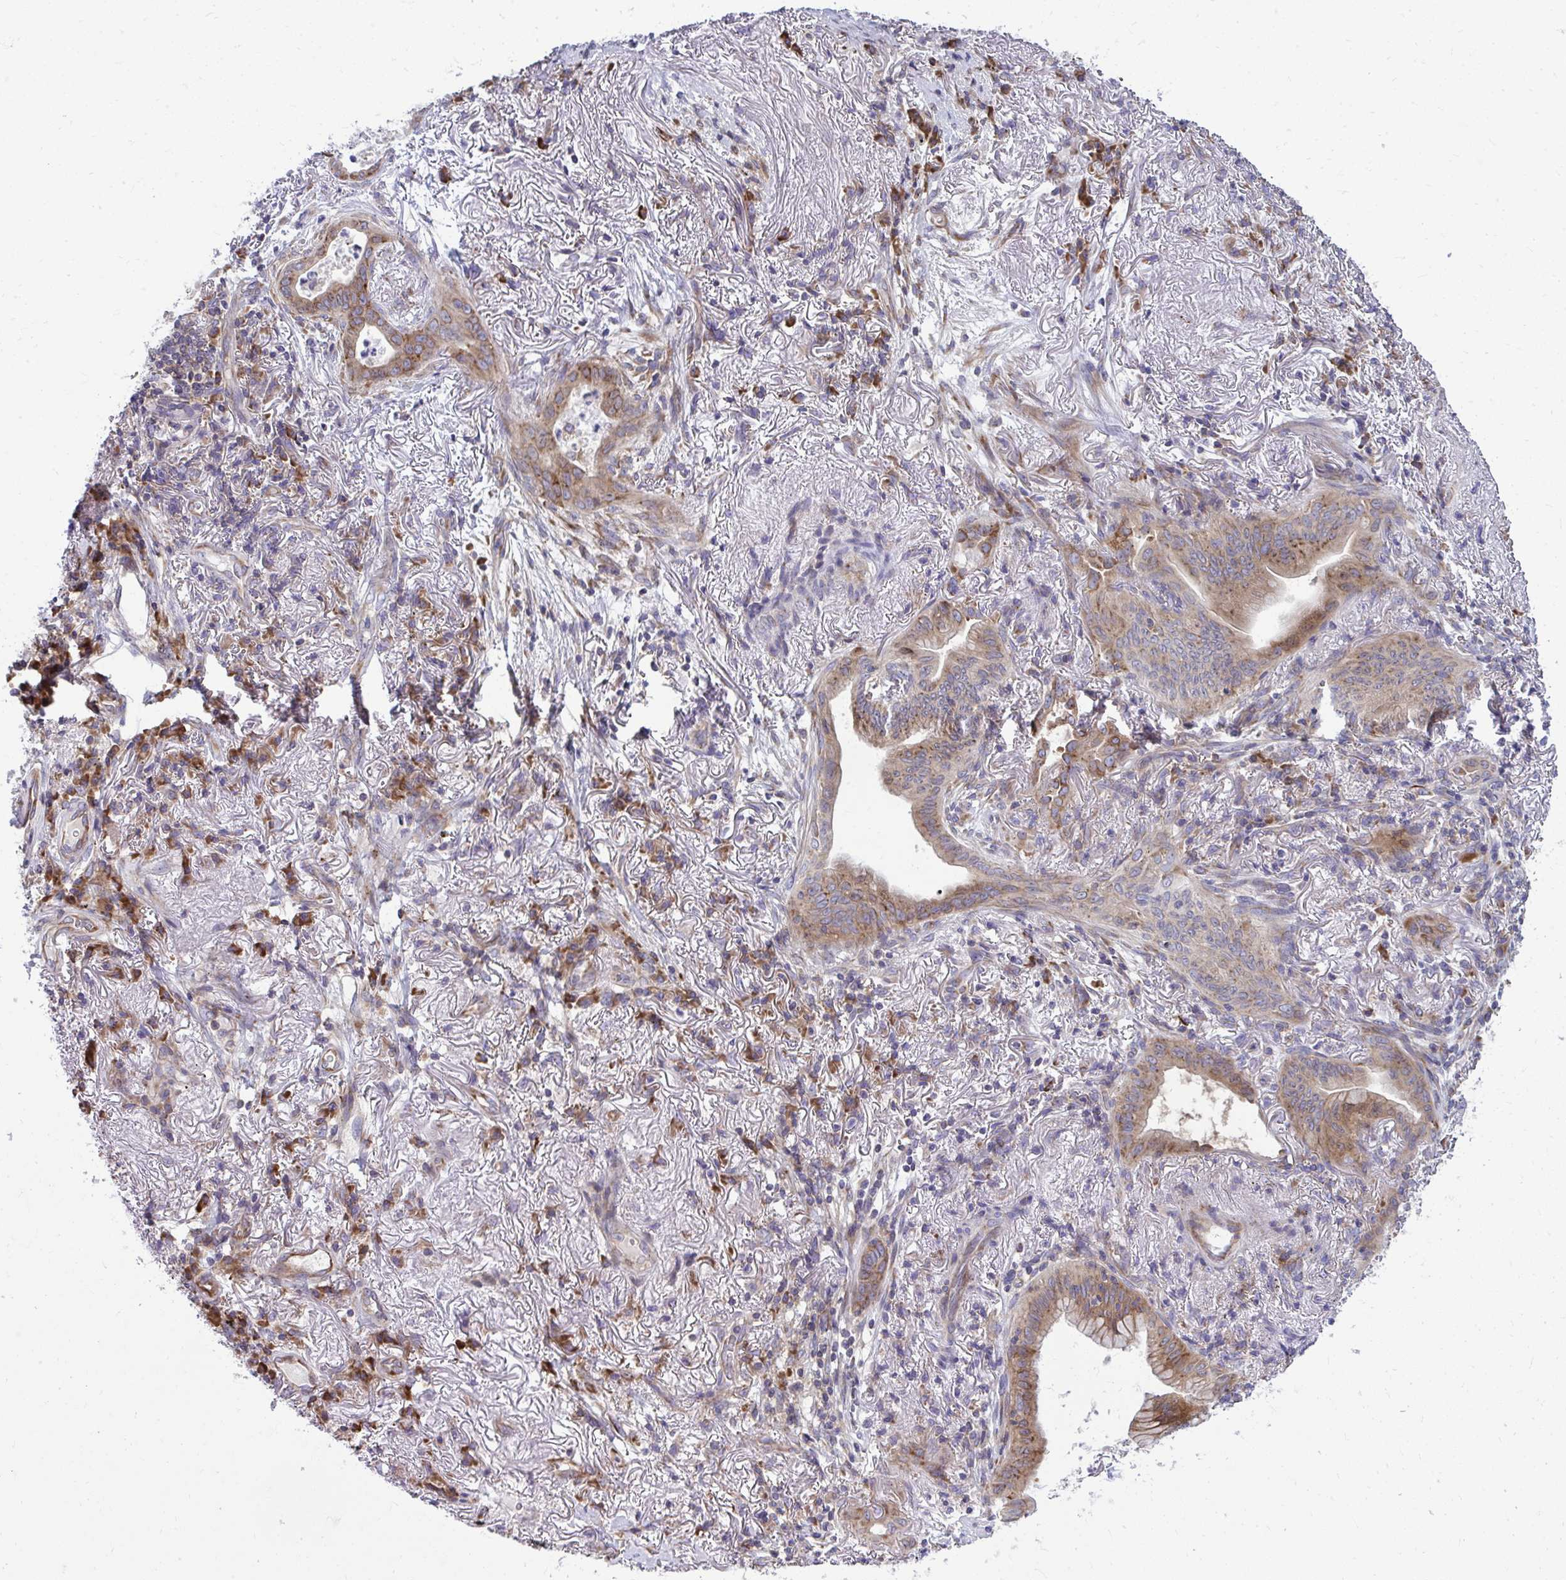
{"staining": {"intensity": "moderate", "quantity": ">75%", "location": "cytoplasmic/membranous"}, "tissue": "lung cancer", "cell_type": "Tumor cells", "image_type": "cancer", "snomed": [{"axis": "morphology", "description": "Adenocarcinoma, NOS"}, {"axis": "topography", "description": "Lung"}], "caption": "Immunohistochemistry (IHC) staining of adenocarcinoma (lung), which reveals medium levels of moderate cytoplasmic/membranous expression in about >75% of tumor cells indicating moderate cytoplasmic/membranous protein expression. The staining was performed using DAB (3,3'-diaminobenzidine) (brown) for protein detection and nuclei were counterstained in hematoxylin (blue).", "gene": "GFPT2", "patient": {"sex": "male", "age": 77}}